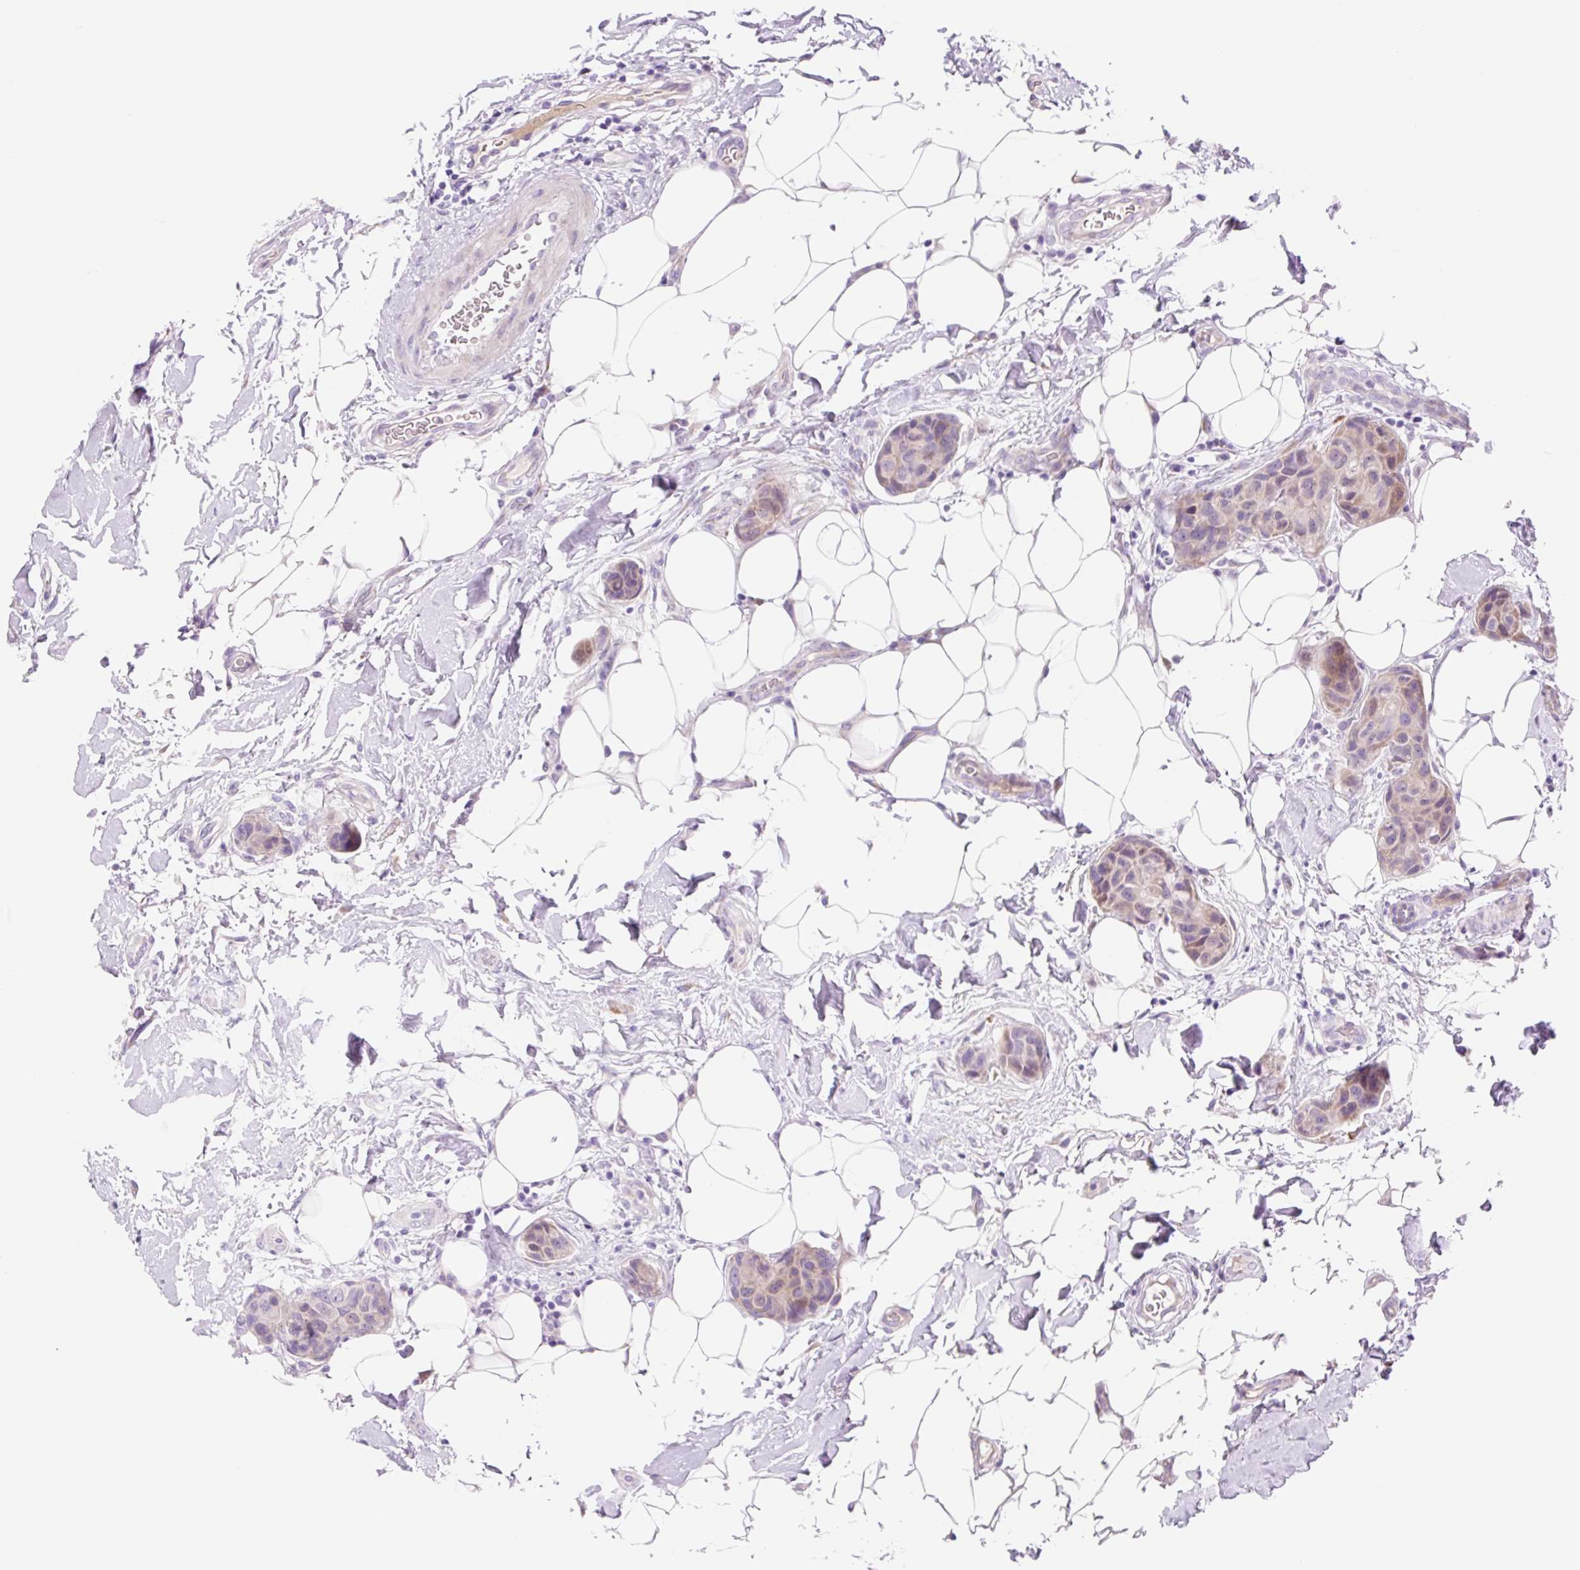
{"staining": {"intensity": "weak", "quantity": "<25%", "location": "nuclear"}, "tissue": "breast cancer", "cell_type": "Tumor cells", "image_type": "cancer", "snomed": [{"axis": "morphology", "description": "Duct carcinoma"}, {"axis": "topography", "description": "Breast"}, {"axis": "topography", "description": "Lymph node"}], "caption": "IHC micrograph of infiltrating ductal carcinoma (breast) stained for a protein (brown), which reveals no staining in tumor cells. Brightfield microscopy of immunohistochemistry stained with DAB (brown) and hematoxylin (blue), captured at high magnification.", "gene": "ZNF121", "patient": {"sex": "female", "age": 80}}